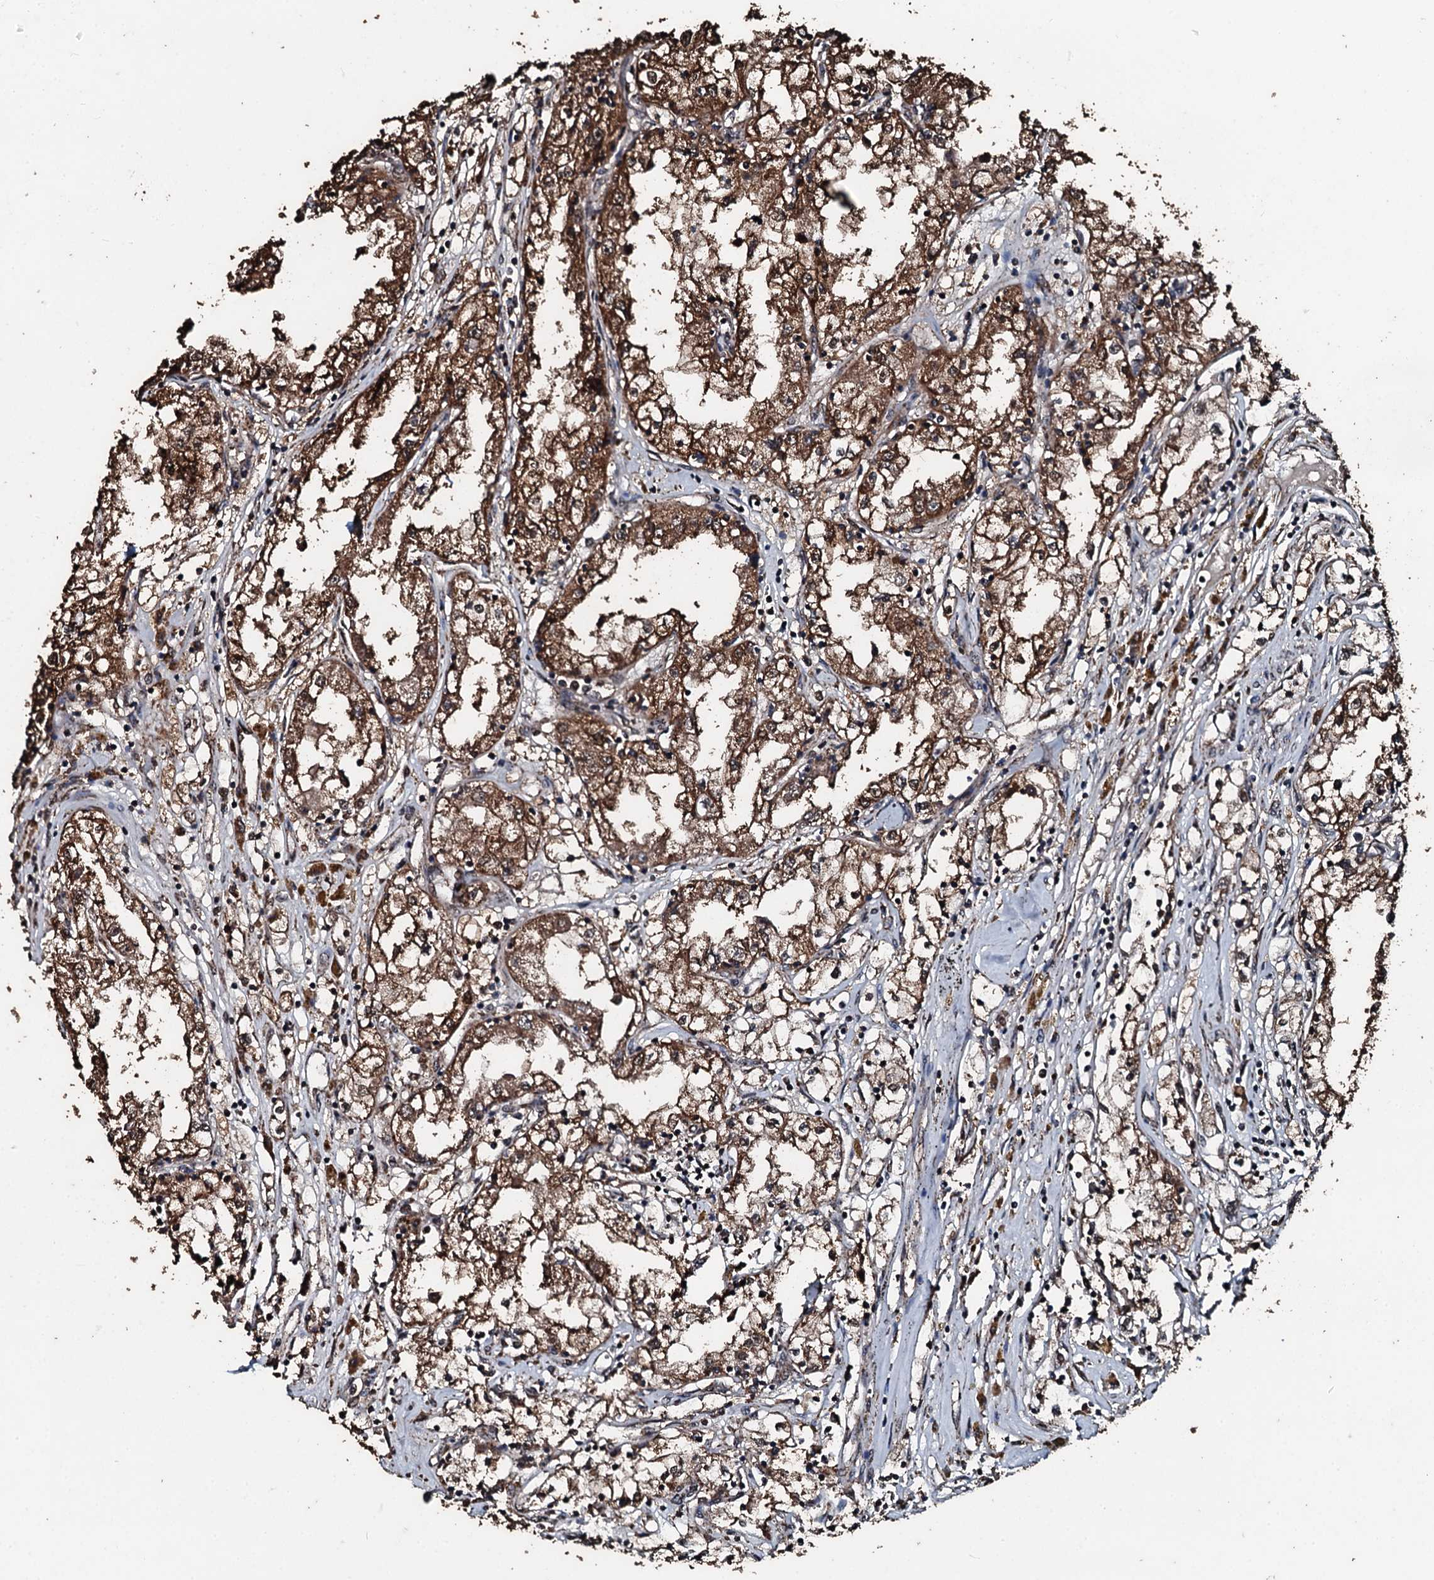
{"staining": {"intensity": "moderate", "quantity": ">75%", "location": "cytoplasmic/membranous"}, "tissue": "renal cancer", "cell_type": "Tumor cells", "image_type": "cancer", "snomed": [{"axis": "morphology", "description": "Adenocarcinoma, NOS"}, {"axis": "topography", "description": "Kidney"}], "caption": "A brown stain shows moderate cytoplasmic/membranous expression of a protein in human renal cancer (adenocarcinoma) tumor cells. (DAB (3,3'-diaminobenzidine) IHC, brown staining for protein, blue staining for nuclei).", "gene": "FAAP24", "patient": {"sex": "male", "age": 56}}